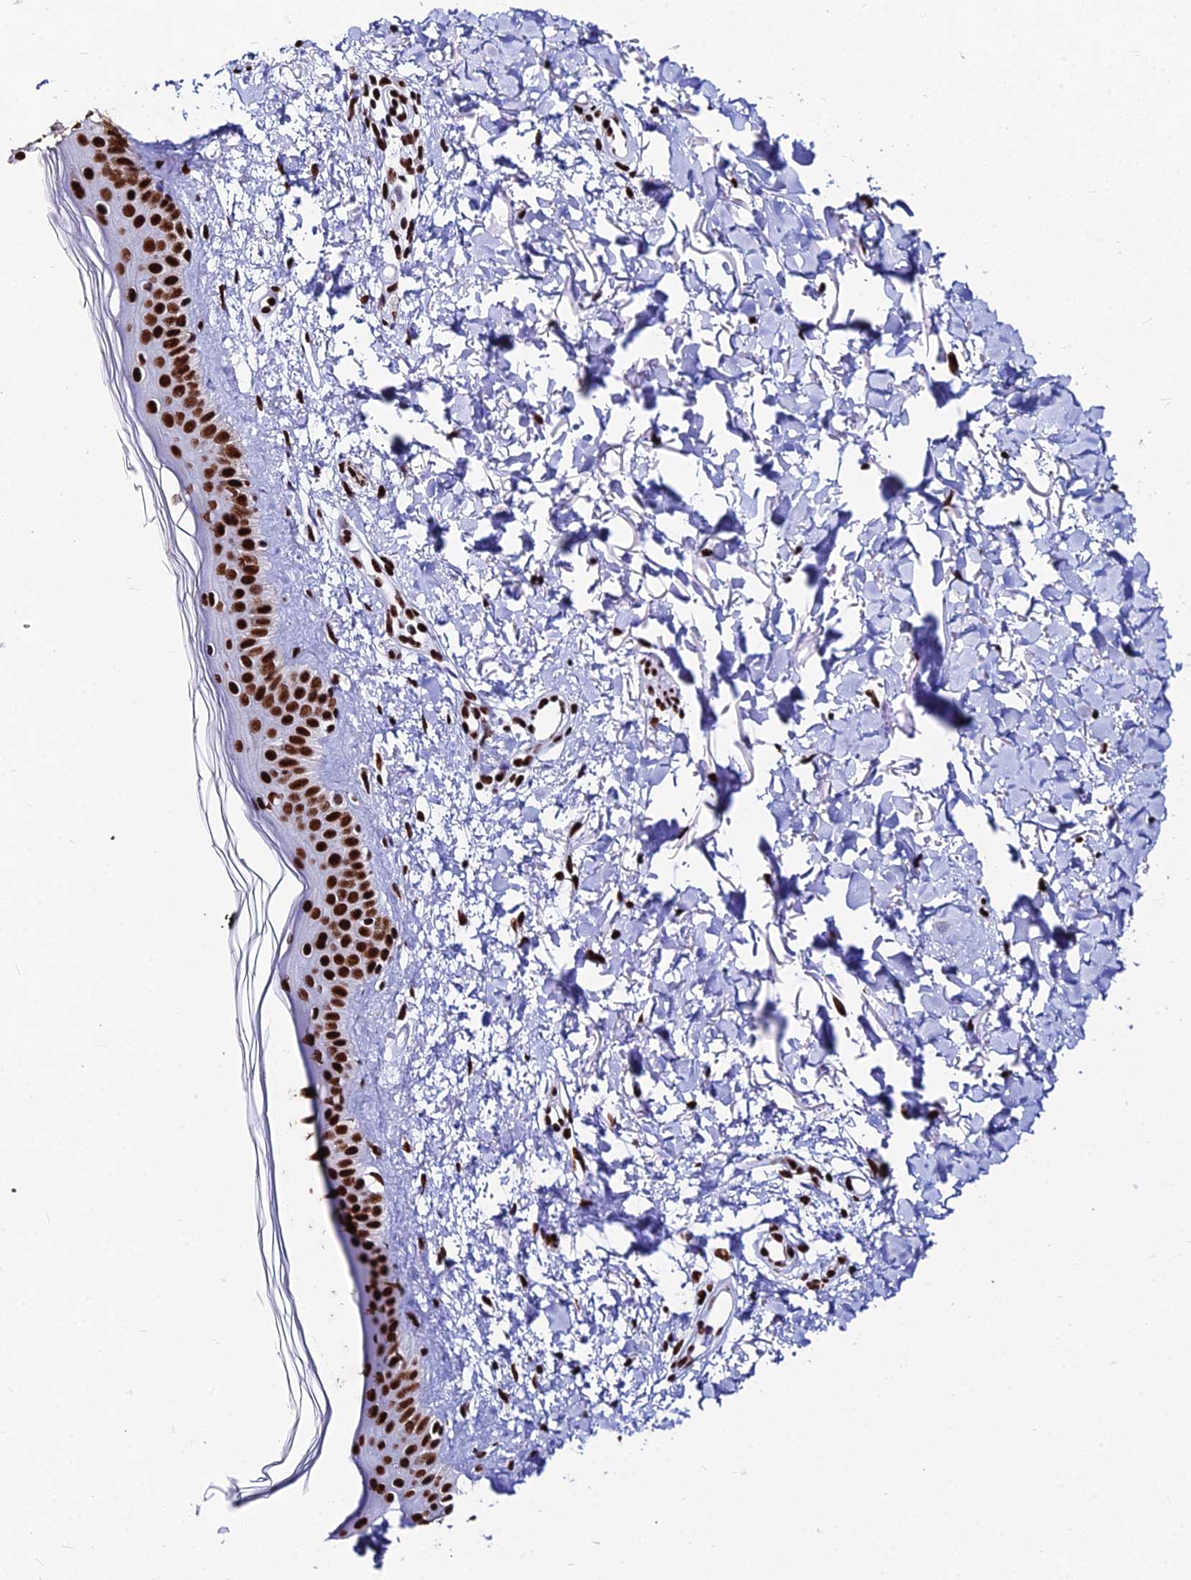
{"staining": {"intensity": "strong", "quantity": ">75%", "location": "nuclear"}, "tissue": "skin", "cell_type": "Fibroblasts", "image_type": "normal", "snomed": [{"axis": "morphology", "description": "Normal tissue, NOS"}, {"axis": "topography", "description": "Skin"}], "caption": "A high amount of strong nuclear positivity is appreciated in about >75% of fibroblasts in benign skin.", "gene": "HNRNPH1", "patient": {"sex": "female", "age": 58}}